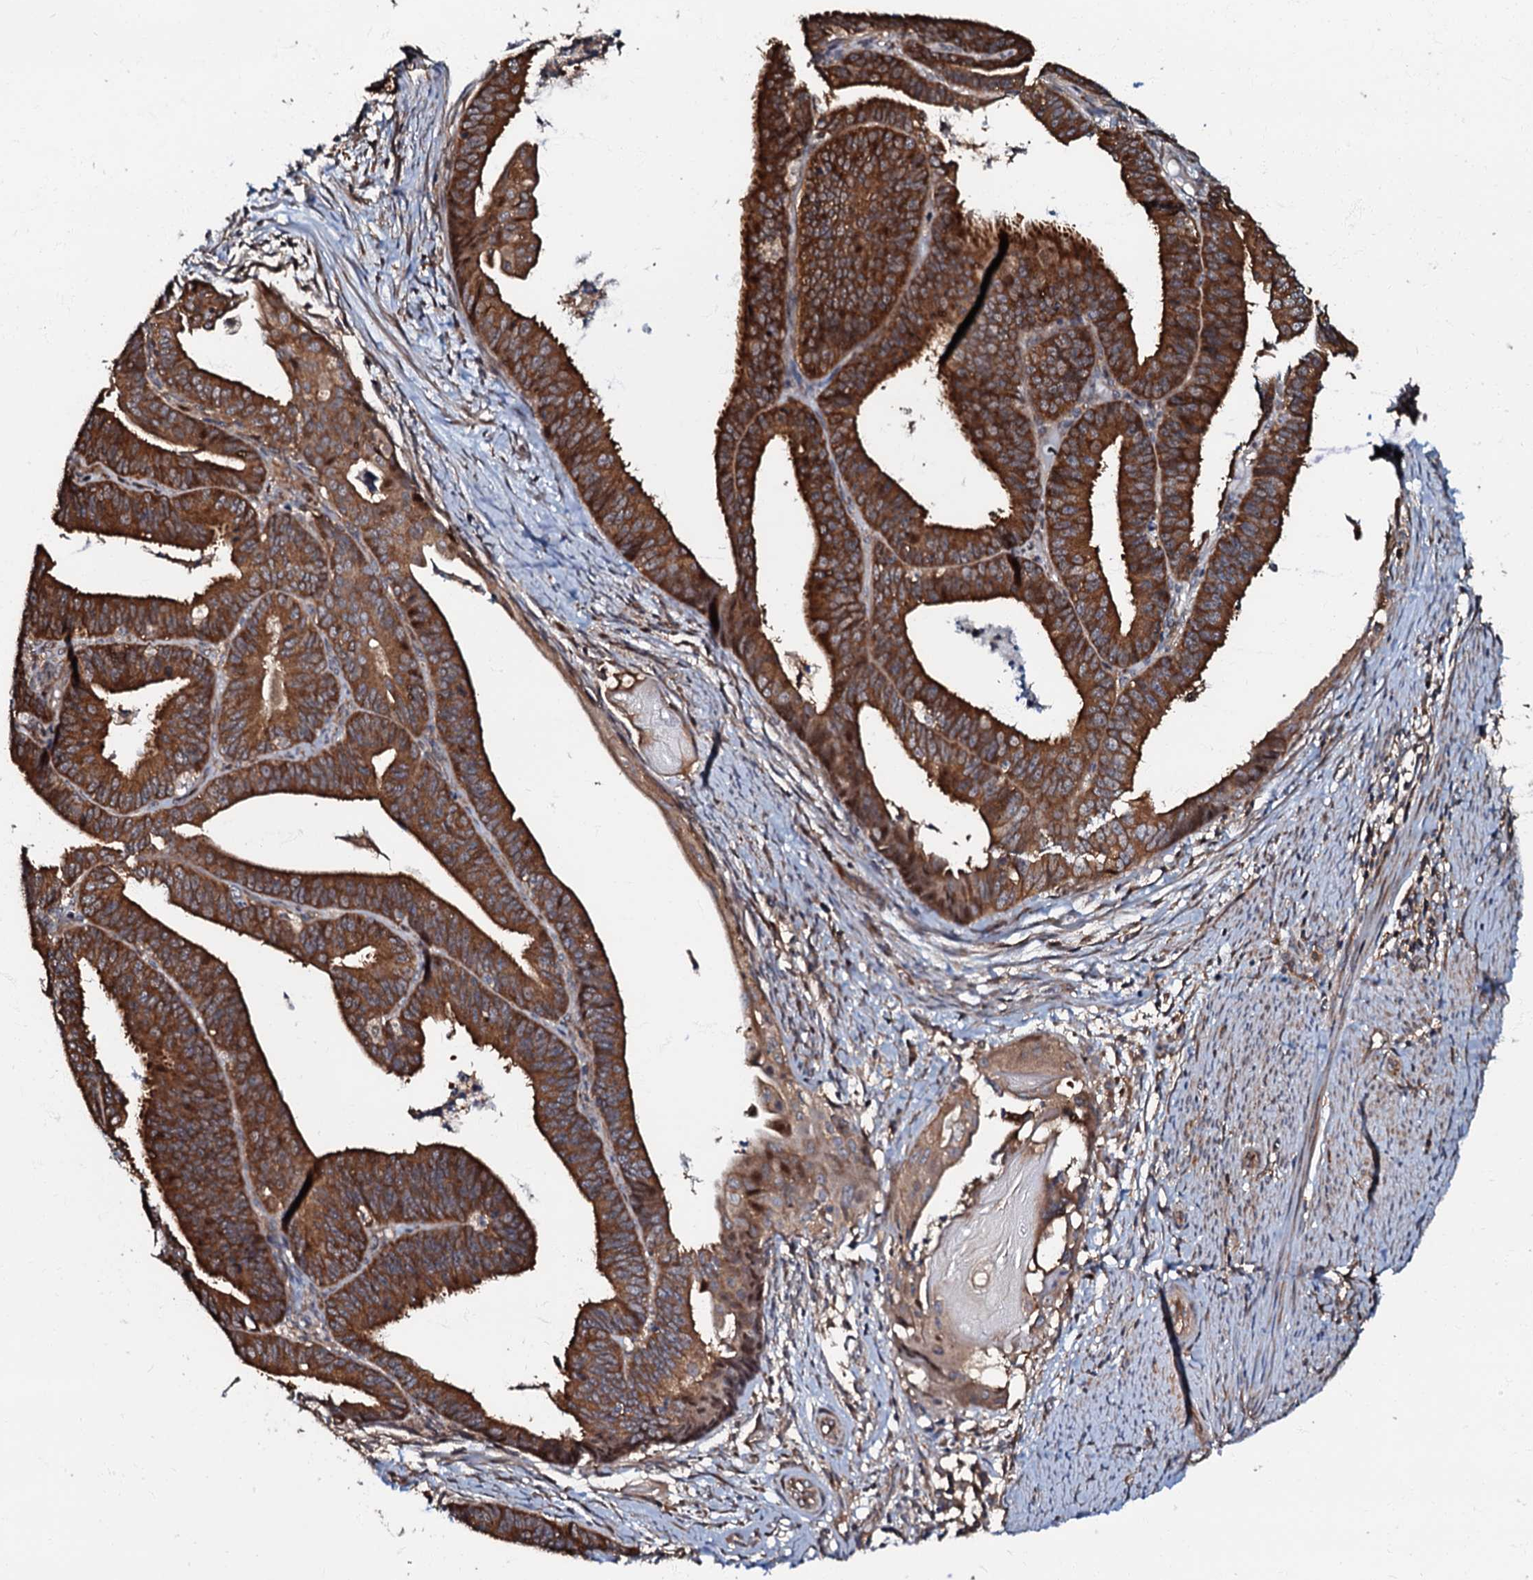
{"staining": {"intensity": "strong", "quantity": ">75%", "location": "cytoplasmic/membranous"}, "tissue": "endometrial cancer", "cell_type": "Tumor cells", "image_type": "cancer", "snomed": [{"axis": "morphology", "description": "Adenocarcinoma, NOS"}, {"axis": "topography", "description": "Endometrium"}], "caption": "Protein staining of endometrial adenocarcinoma tissue exhibits strong cytoplasmic/membranous staining in approximately >75% of tumor cells.", "gene": "OSBP", "patient": {"sex": "female", "age": 73}}